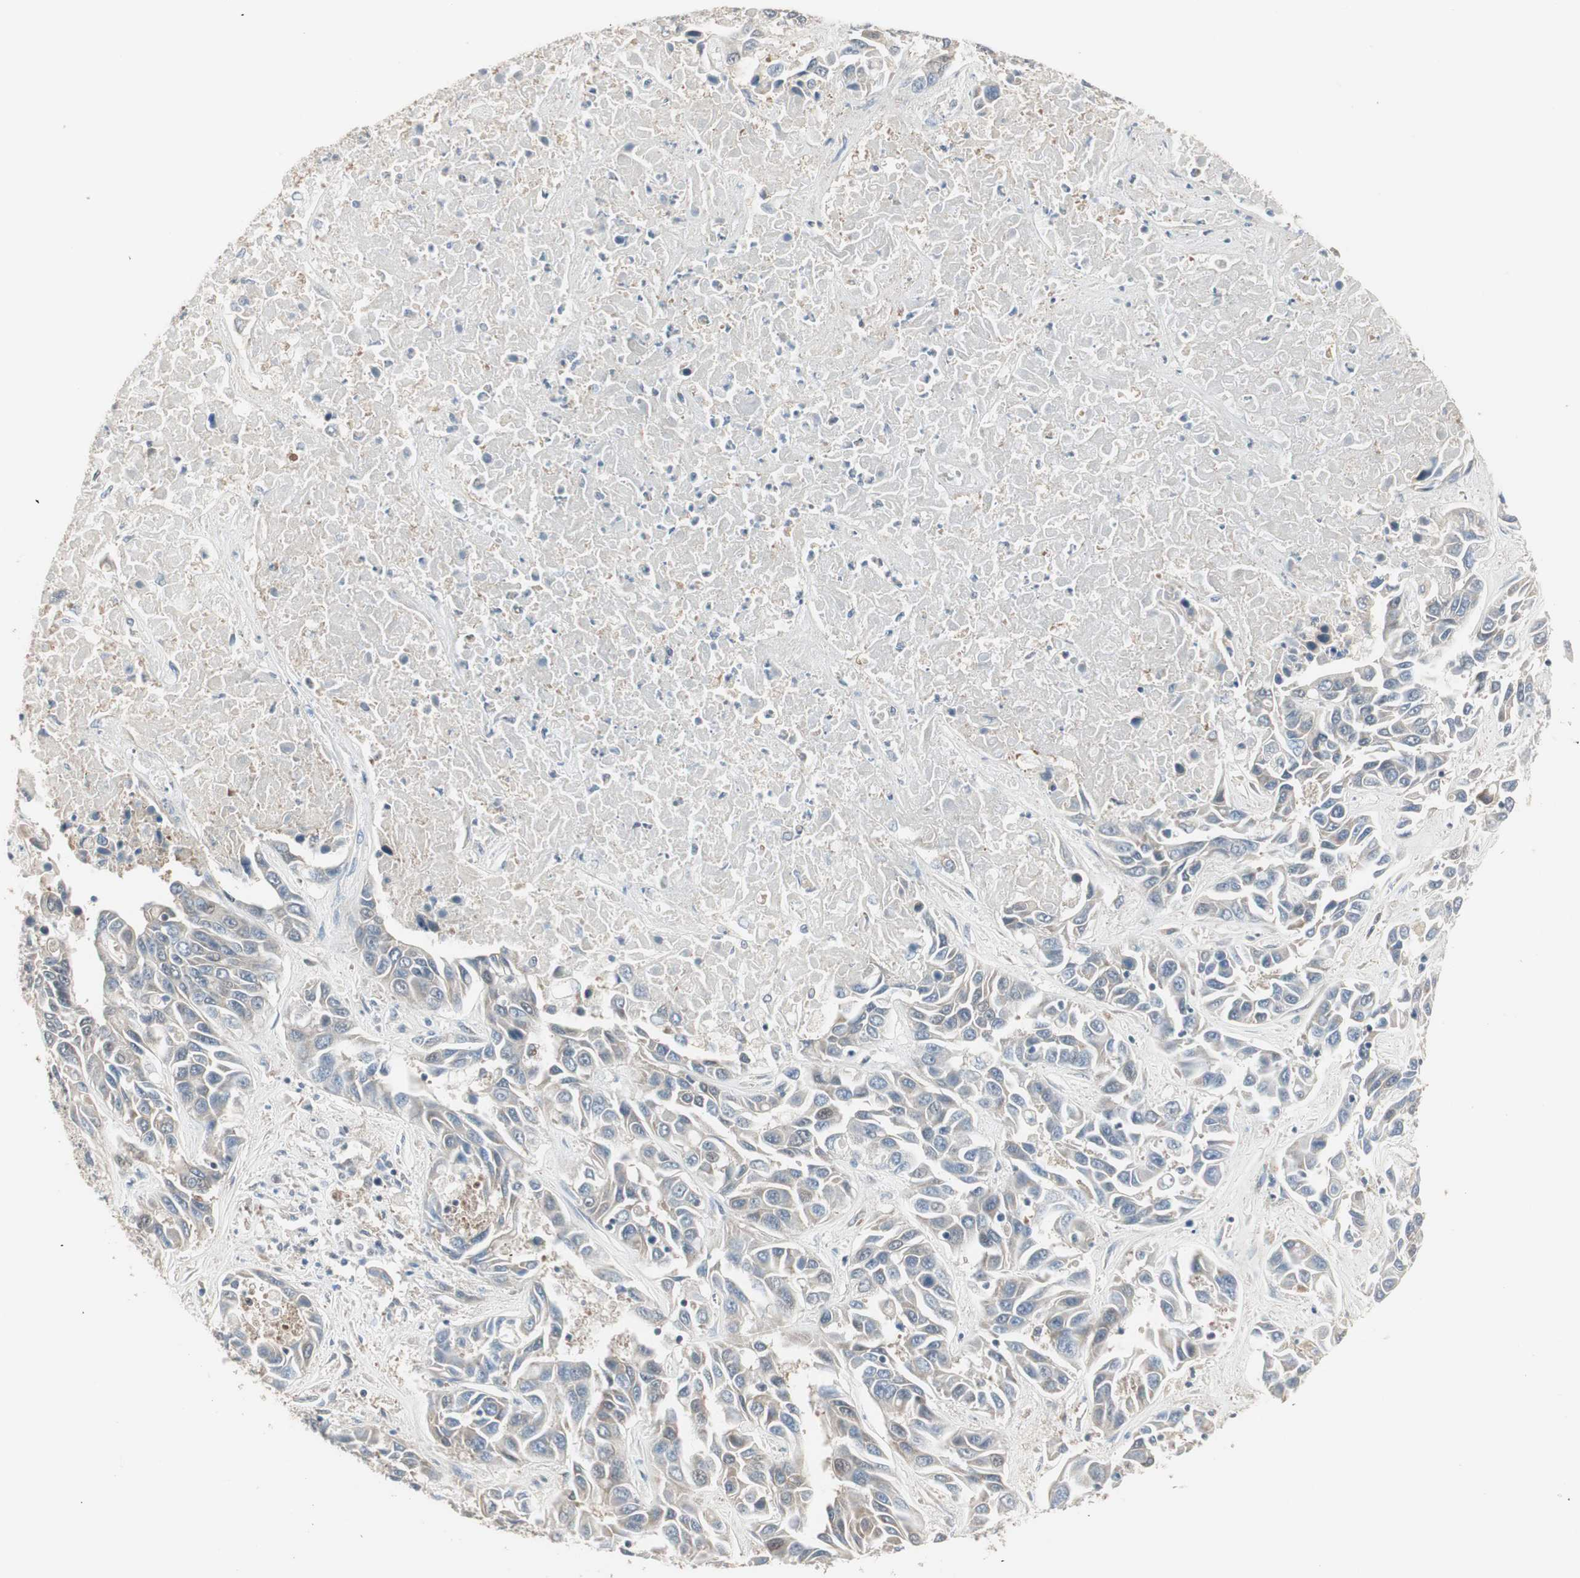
{"staining": {"intensity": "weak", "quantity": "25%-75%", "location": "cytoplasmic/membranous"}, "tissue": "liver cancer", "cell_type": "Tumor cells", "image_type": "cancer", "snomed": [{"axis": "morphology", "description": "Cholangiocarcinoma"}, {"axis": "topography", "description": "Liver"}], "caption": "A brown stain shows weak cytoplasmic/membranous staining of a protein in human cholangiocarcinoma (liver) tumor cells.", "gene": "PDZK1", "patient": {"sex": "female", "age": 52}}